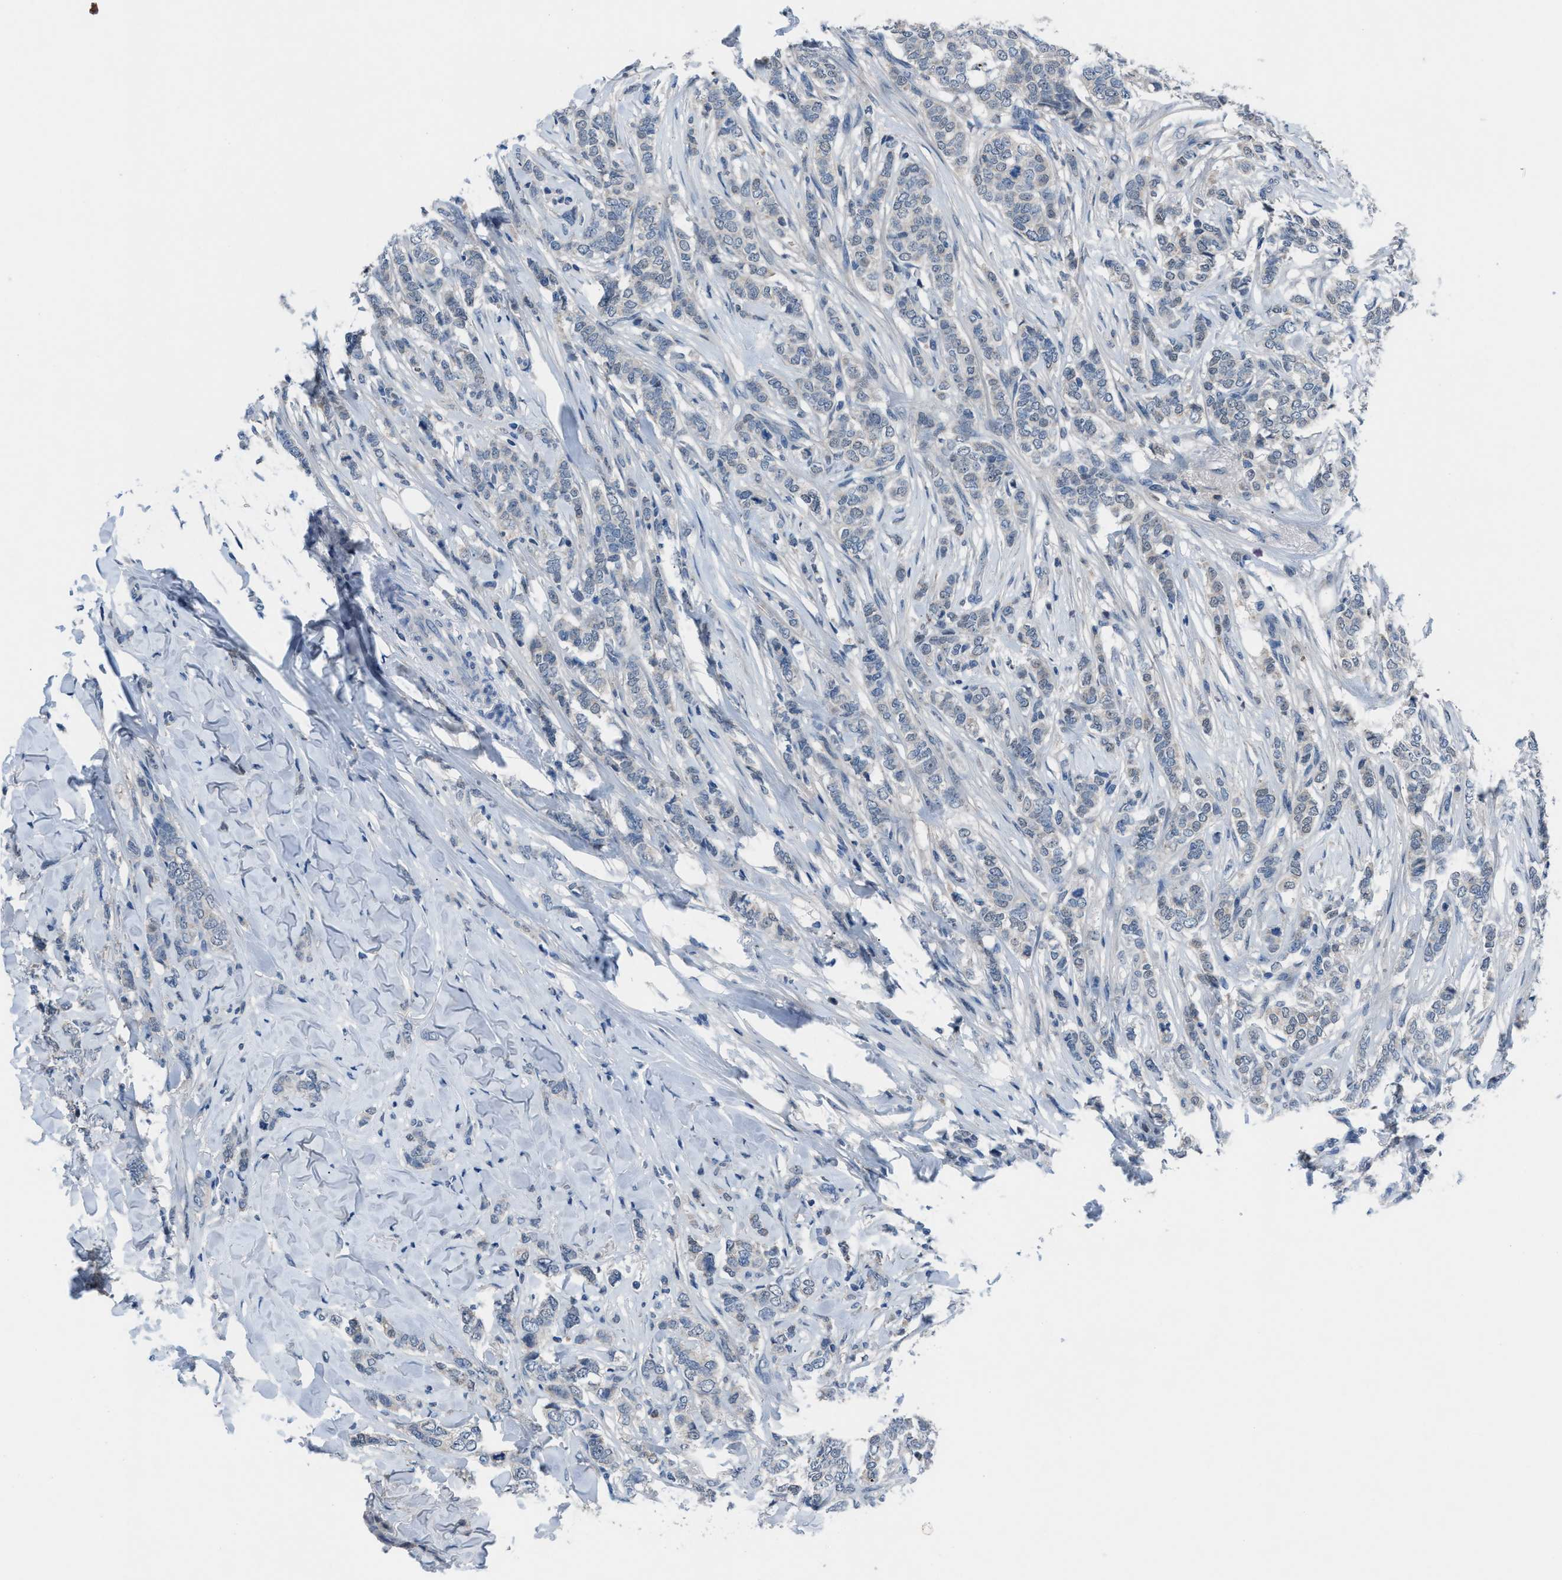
{"staining": {"intensity": "negative", "quantity": "none", "location": "none"}, "tissue": "breast cancer", "cell_type": "Tumor cells", "image_type": "cancer", "snomed": [{"axis": "morphology", "description": "Lobular carcinoma"}, {"axis": "topography", "description": "Skin"}, {"axis": "topography", "description": "Breast"}], "caption": "This is a photomicrograph of immunohistochemistry (IHC) staining of breast cancer (lobular carcinoma), which shows no positivity in tumor cells.", "gene": "ANAPC11", "patient": {"sex": "female", "age": 46}}